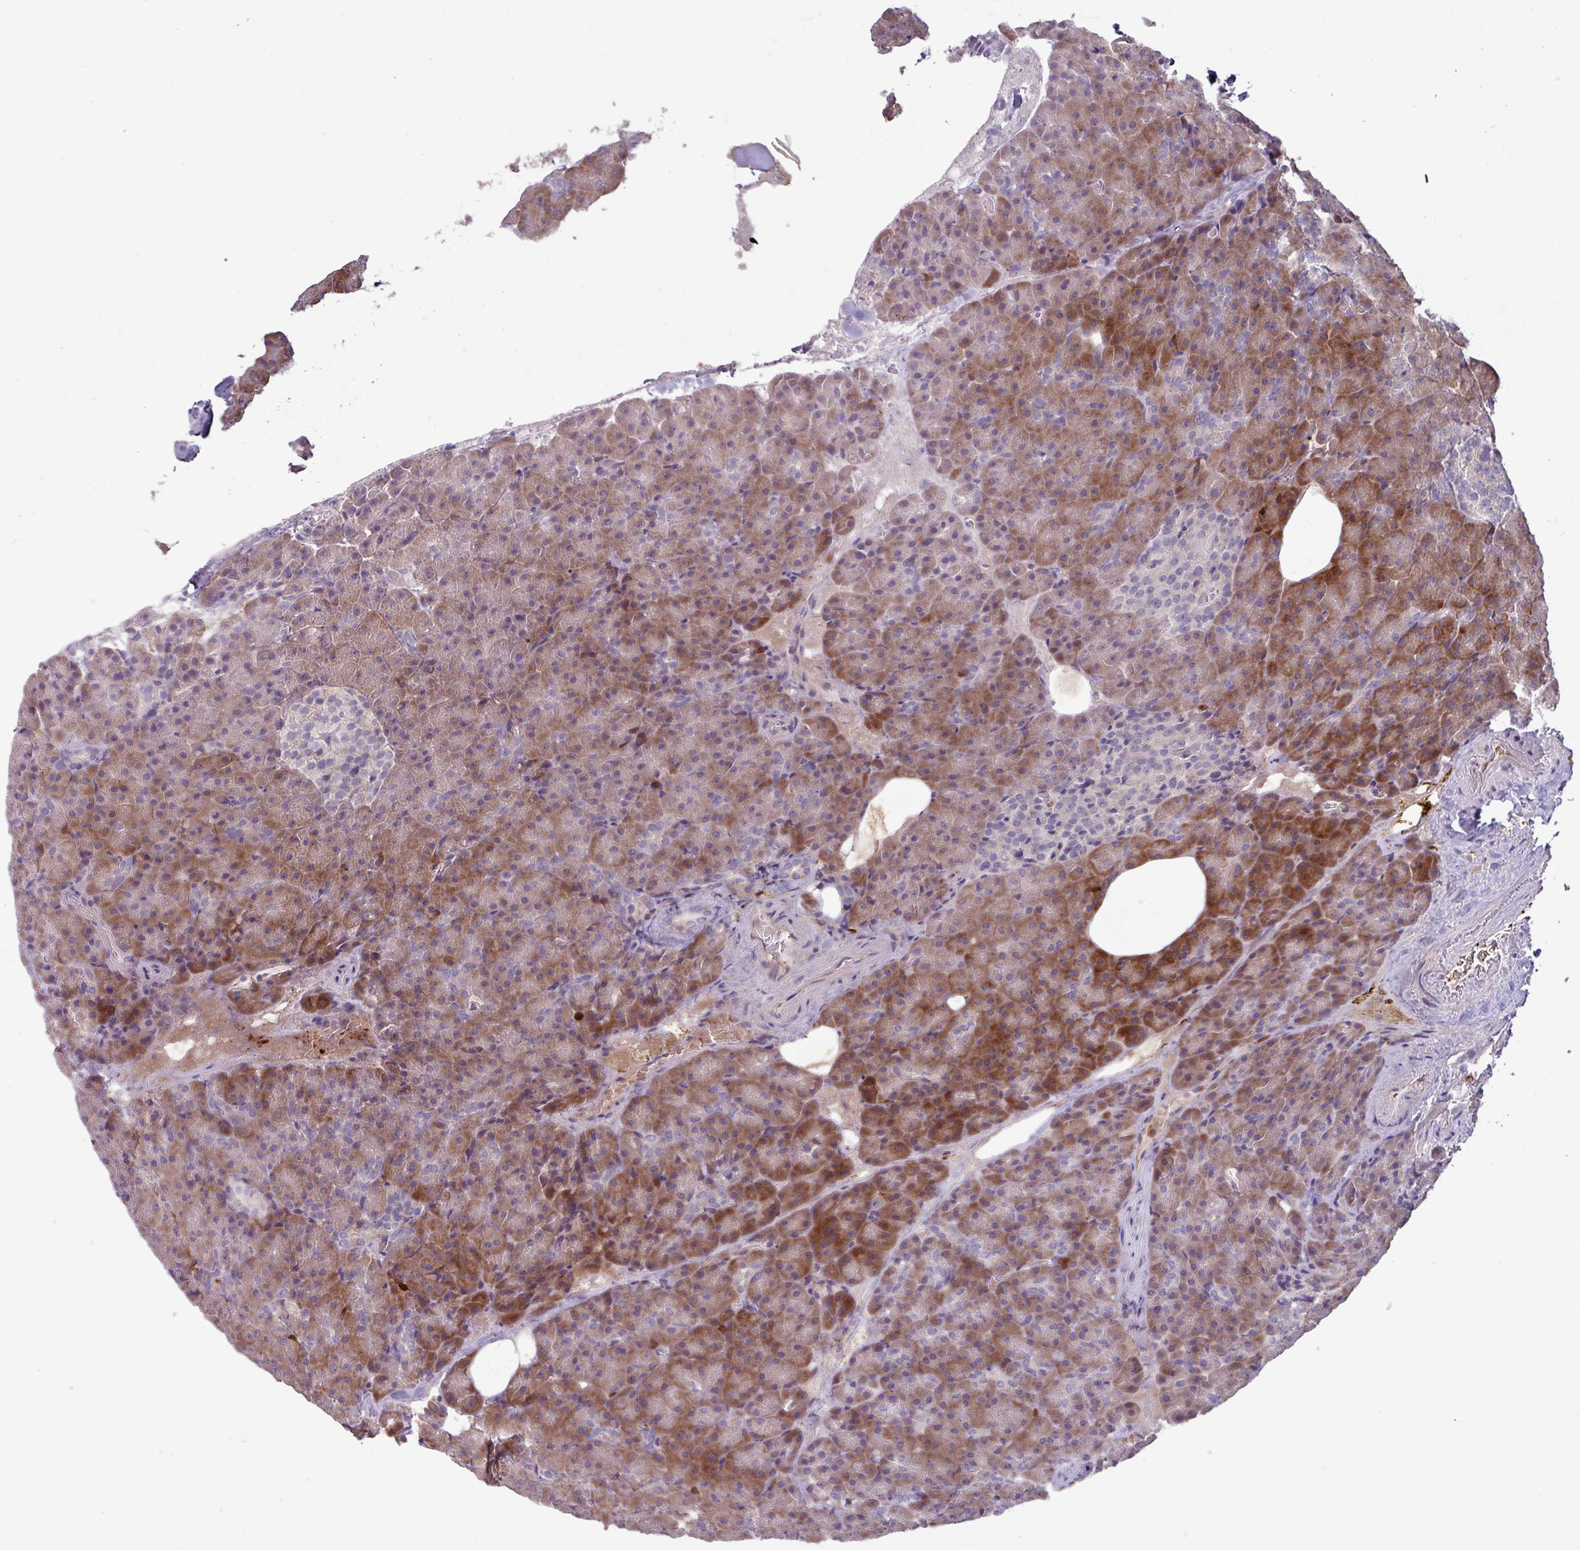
{"staining": {"intensity": "moderate", "quantity": ">75%", "location": "cytoplasmic/membranous"}, "tissue": "pancreas", "cell_type": "Exocrine glandular cells", "image_type": "normal", "snomed": [{"axis": "morphology", "description": "Normal tissue, NOS"}, {"axis": "topography", "description": "Pancreas"}], "caption": "Unremarkable pancreas was stained to show a protein in brown. There is medium levels of moderate cytoplasmic/membranous positivity in about >75% of exocrine glandular cells.", "gene": "SEC61G", "patient": {"sex": "female", "age": 74}}